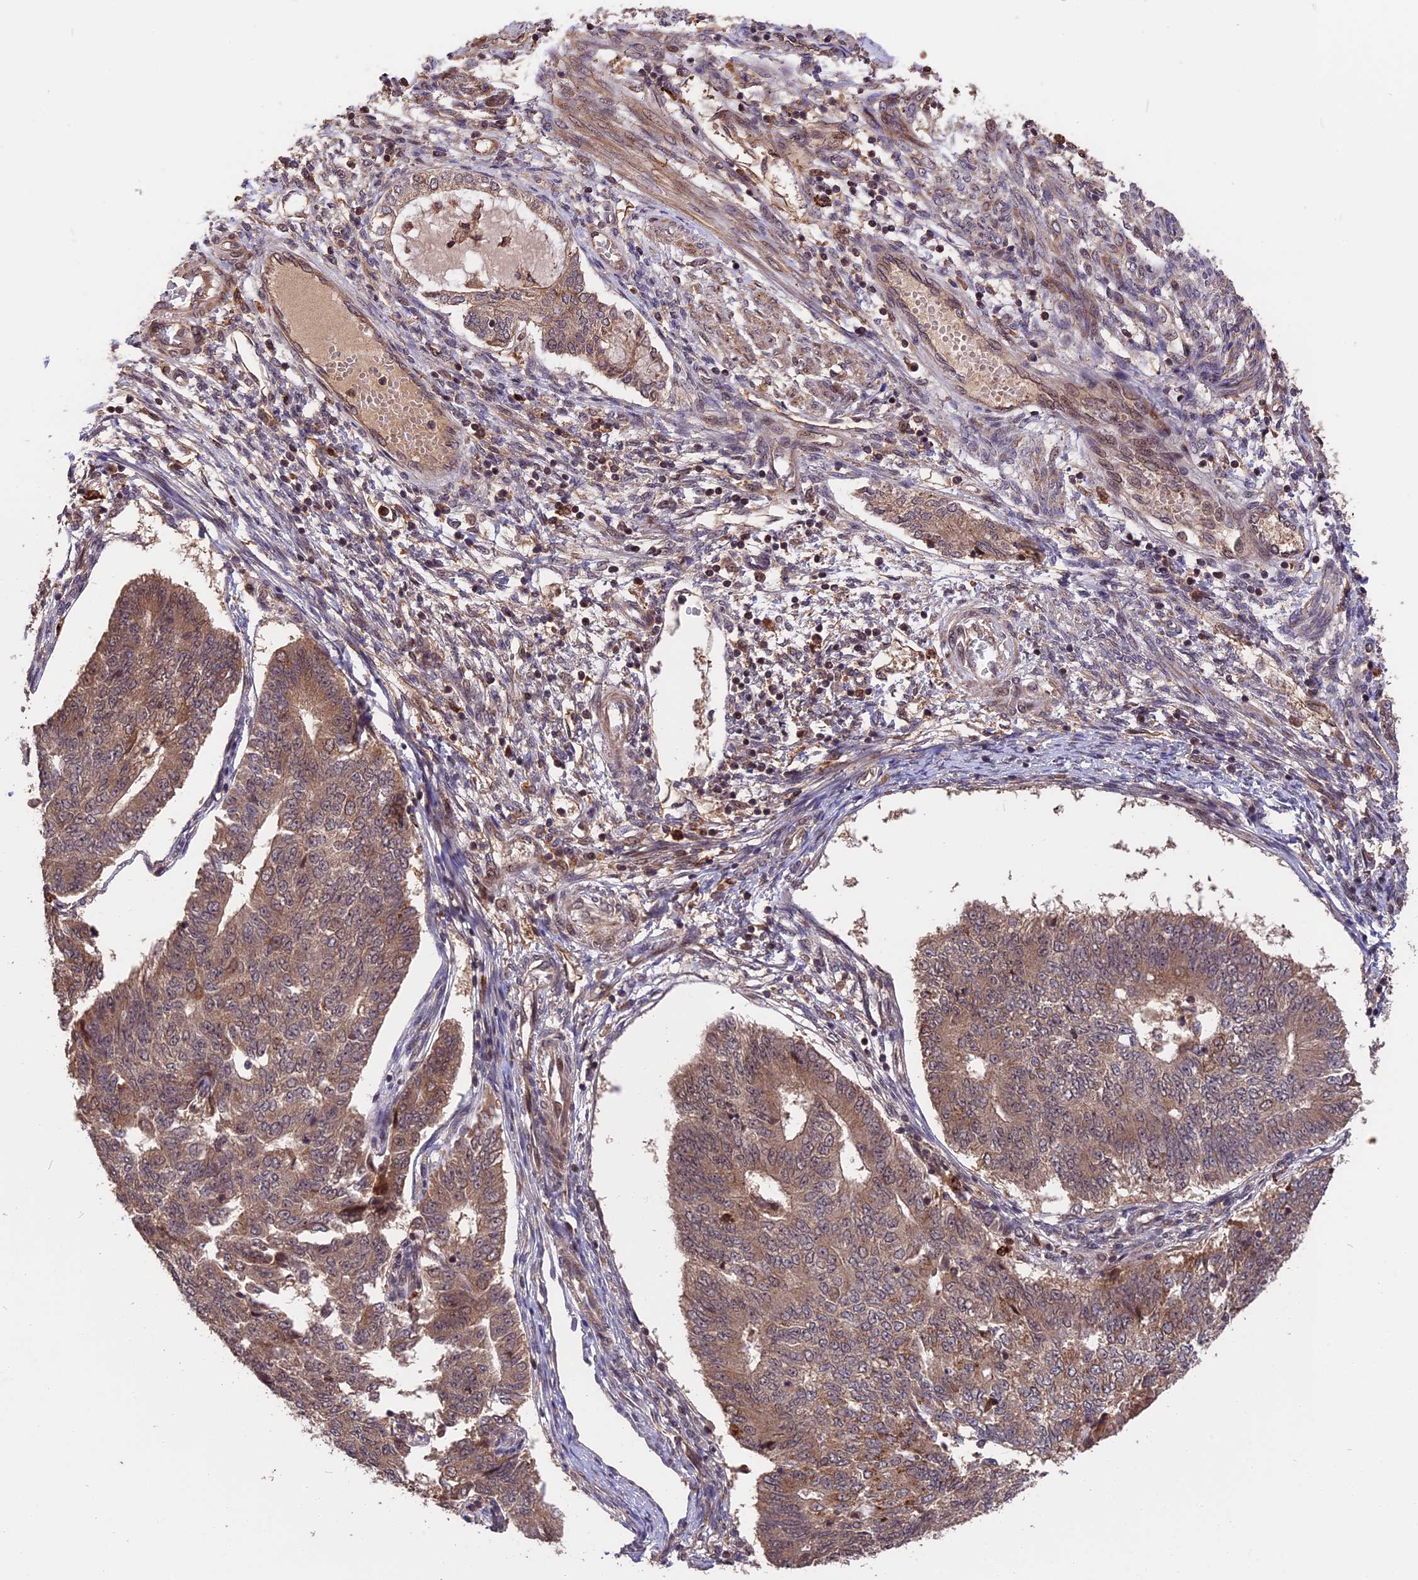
{"staining": {"intensity": "weak", "quantity": "25%-75%", "location": "cytoplasmic/membranous"}, "tissue": "endometrial cancer", "cell_type": "Tumor cells", "image_type": "cancer", "snomed": [{"axis": "morphology", "description": "Adenocarcinoma, NOS"}, {"axis": "topography", "description": "Endometrium"}], "caption": "Endometrial cancer (adenocarcinoma) was stained to show a protein in brown. There is low levels of weak cytoplasmic/membranous staining in about 25%-75% of tumor cells. The staining was performed using DAB (3,3'-diaminobenzidine) to visualize the protein expression in brown, while the nuclei were stained in blue with hematoxylin (Magnification: 20x).", "gene": "ESCO1", "patient": {"sex": "female", "age": 32}}